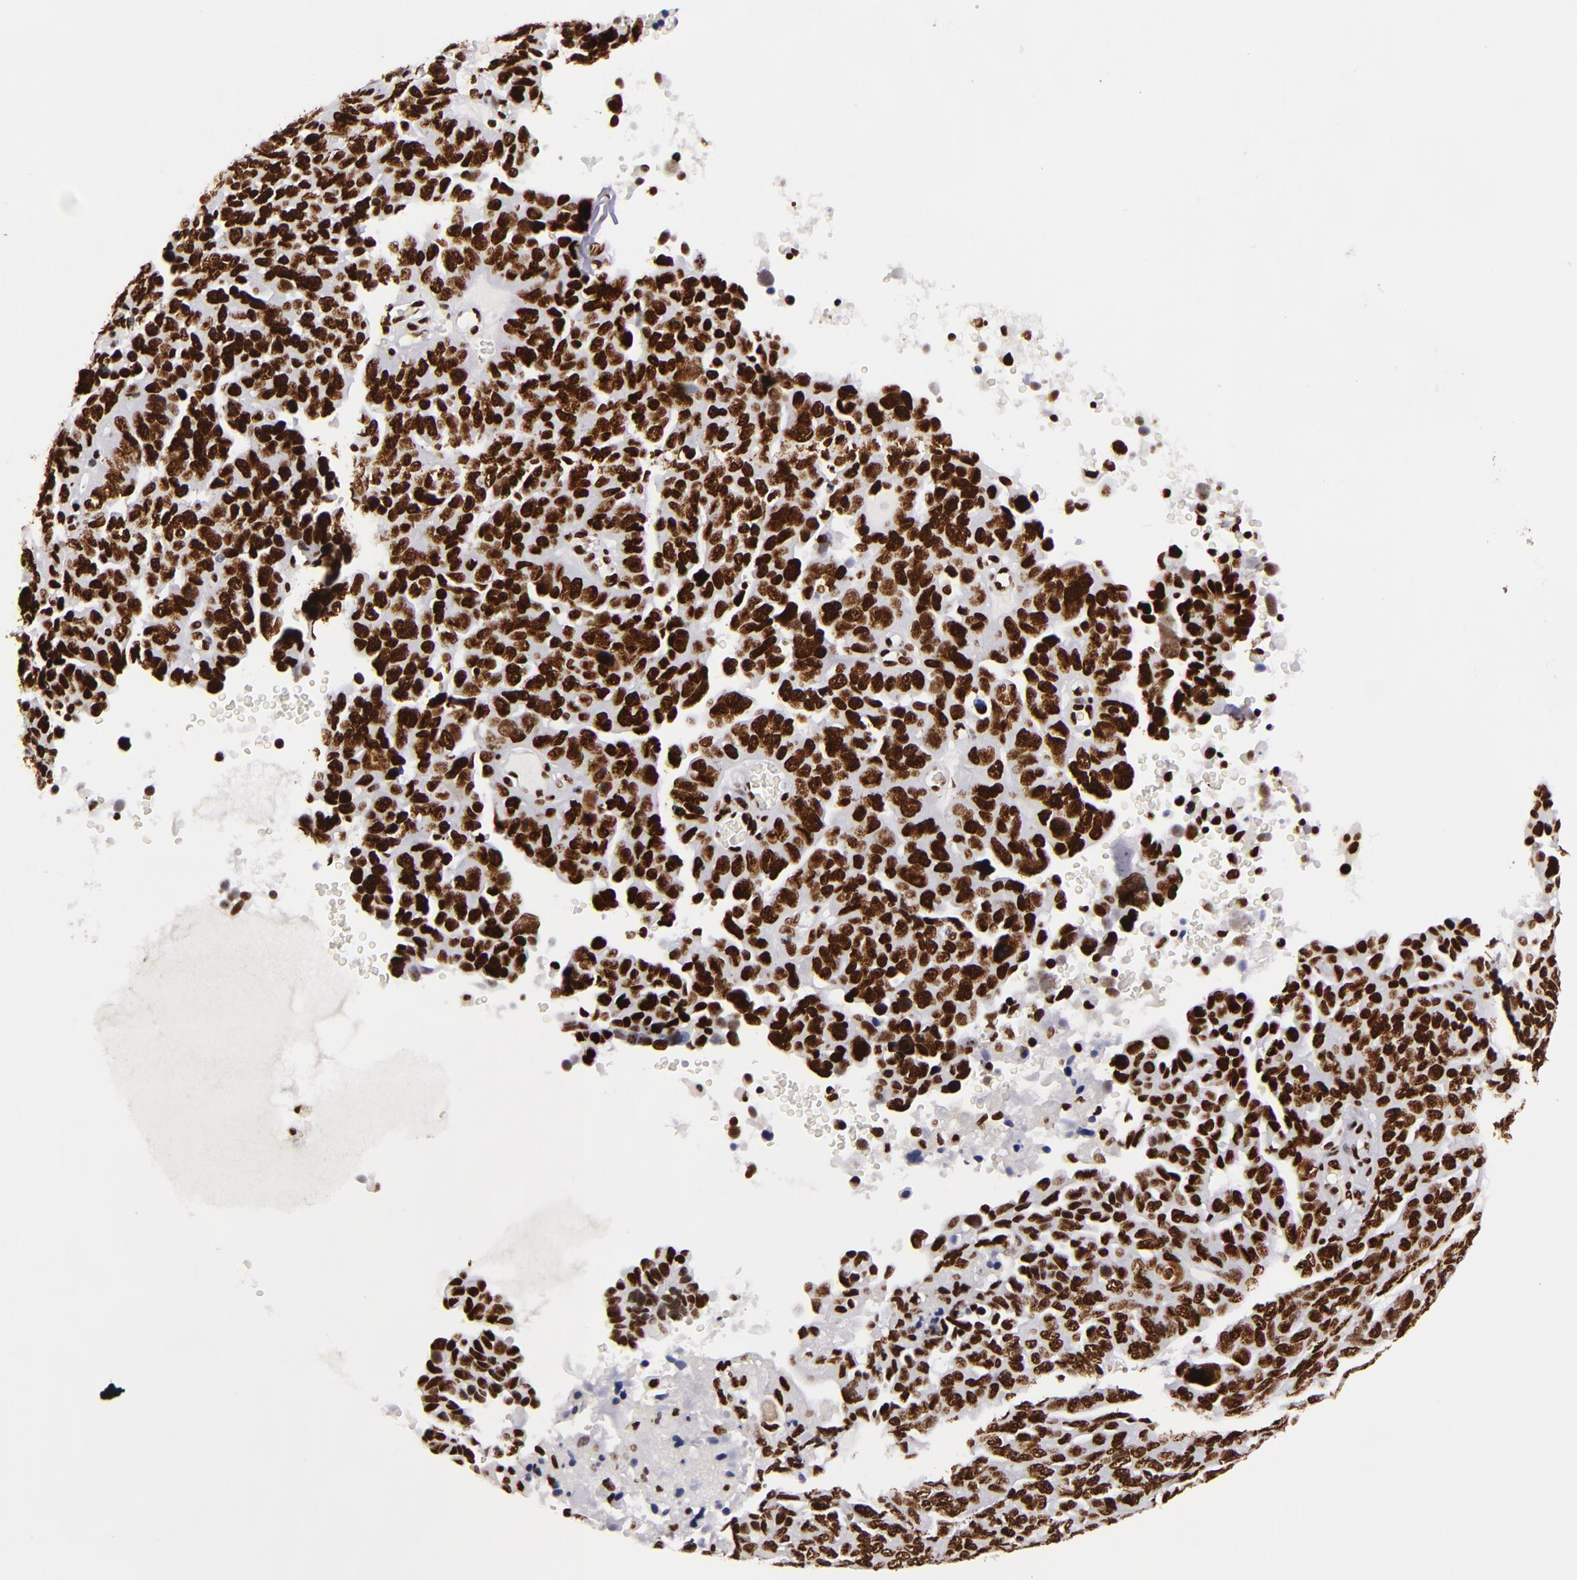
{"staining": {"intensity": "strong", "quantity": ">75%", "location": "nuclear"}, "tissue": "ovarian cancer", "cell_type": "Tumor cells", "image_type": "cancer", "snomed": [{"axis": "morphology", "description": "Cystadenocarcinoma, serous, NOS"}, {"axis": "topography", "description": "Ovary"}], "caption": "Human ovarian cancer (serous cystadenocarcinoma) stained with a brown dye exhibits strong nuclear positive expression in about >75% of tumor cells.", "gene": "SAFB", "patient": {"sex": "female", "age": 64}}